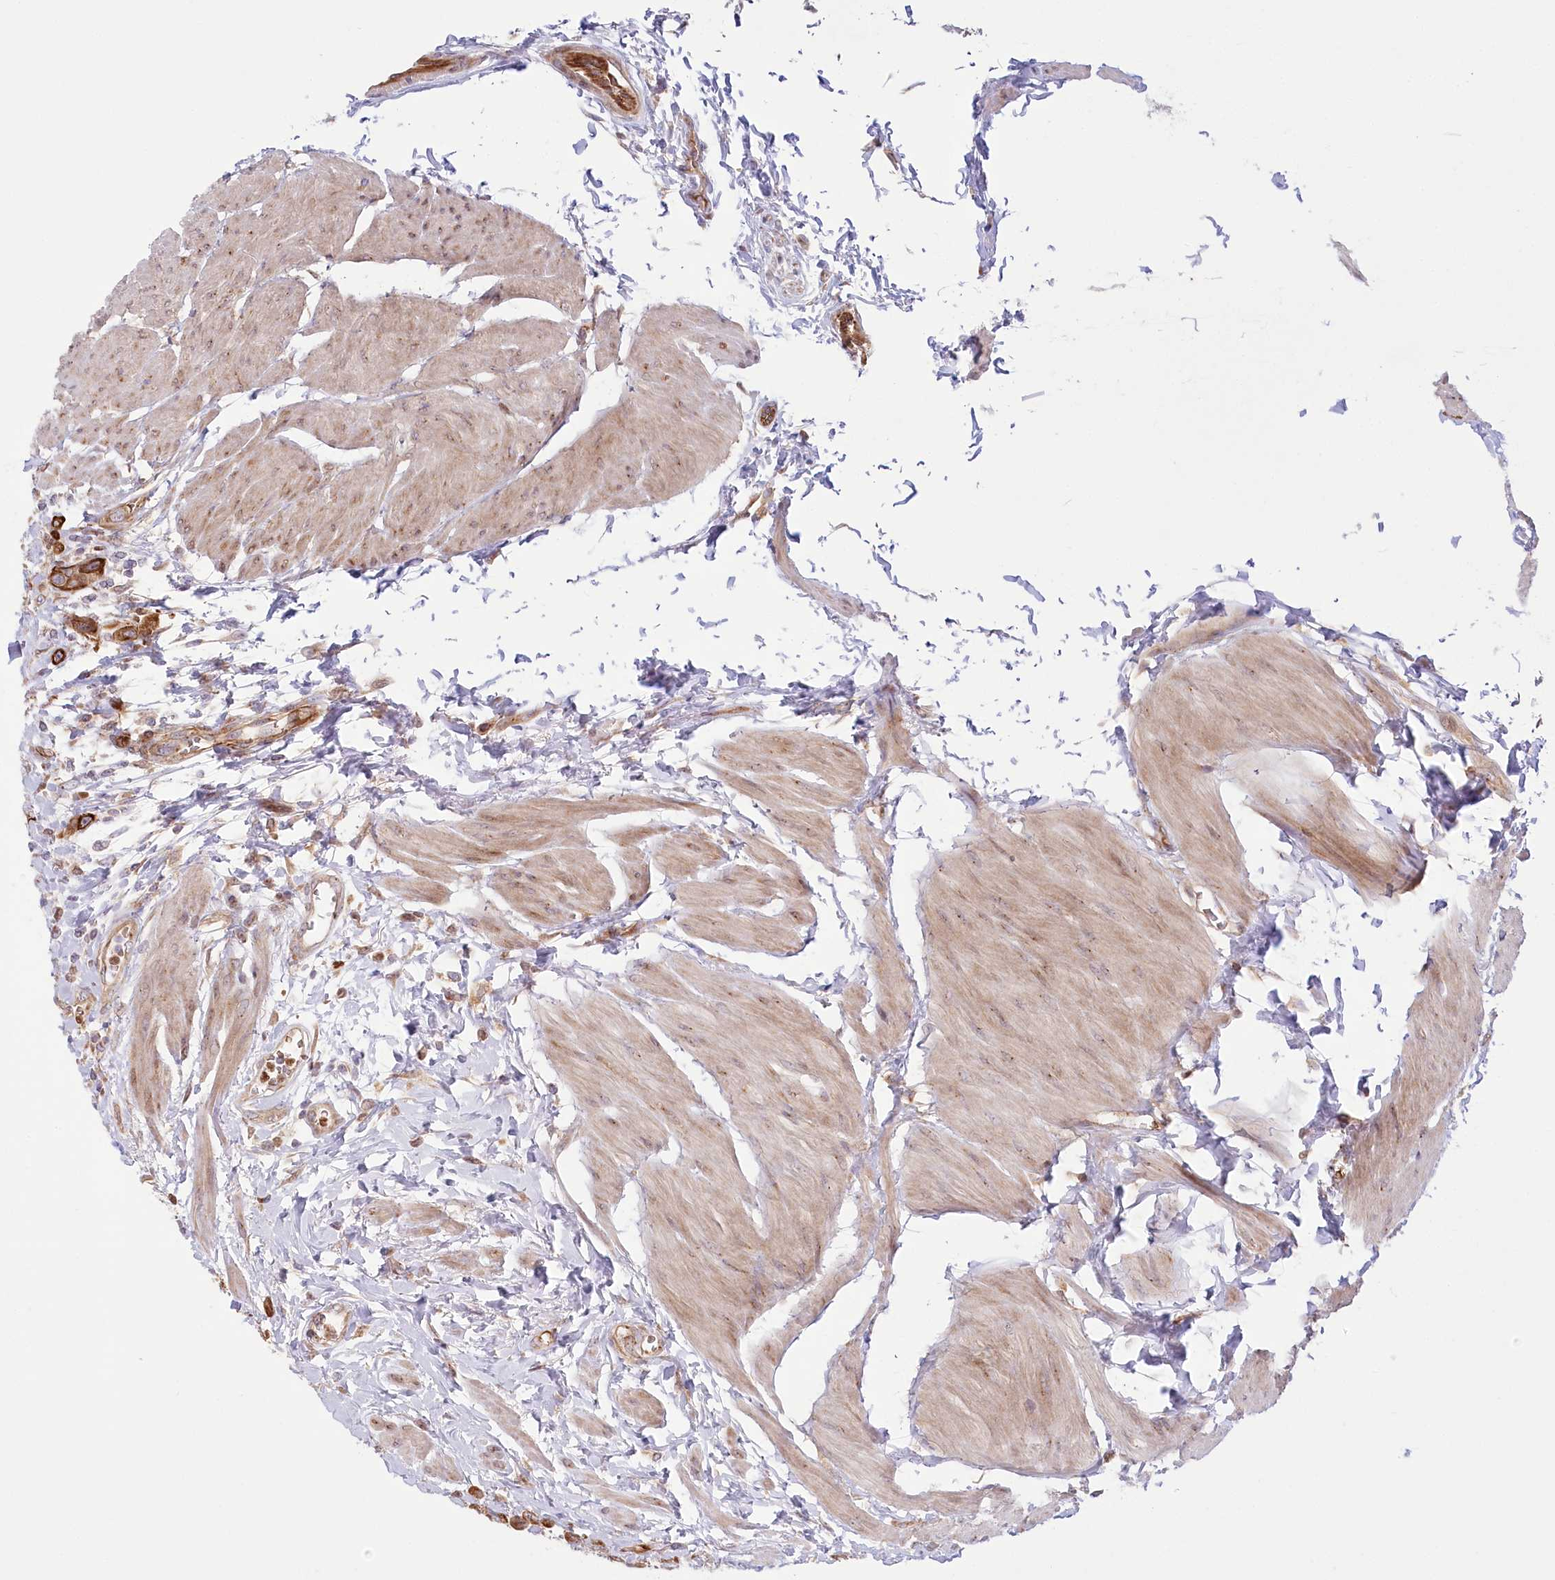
{"staining": {"intensity": "moderate", "quantity": ">75%", "location": "cytoplasmic/membranous"}, "tissue": "urothelial cancer", "cell_type": "Tumor cells", "image_type": "cancer", "snomed": [{"axis": "morphology", "description": "Urothelial carcinoma, High grade"}, {"axis": "topography", "description": "Urinary bladder"}], "caption": "Protein expression analysis of urothelial cancer shows moderate cytoplasmic/membranous positivity in approximately >75% of tumor cells.", "gene": "COMMD3", "patient": {"sex": "male", "age": 50}}